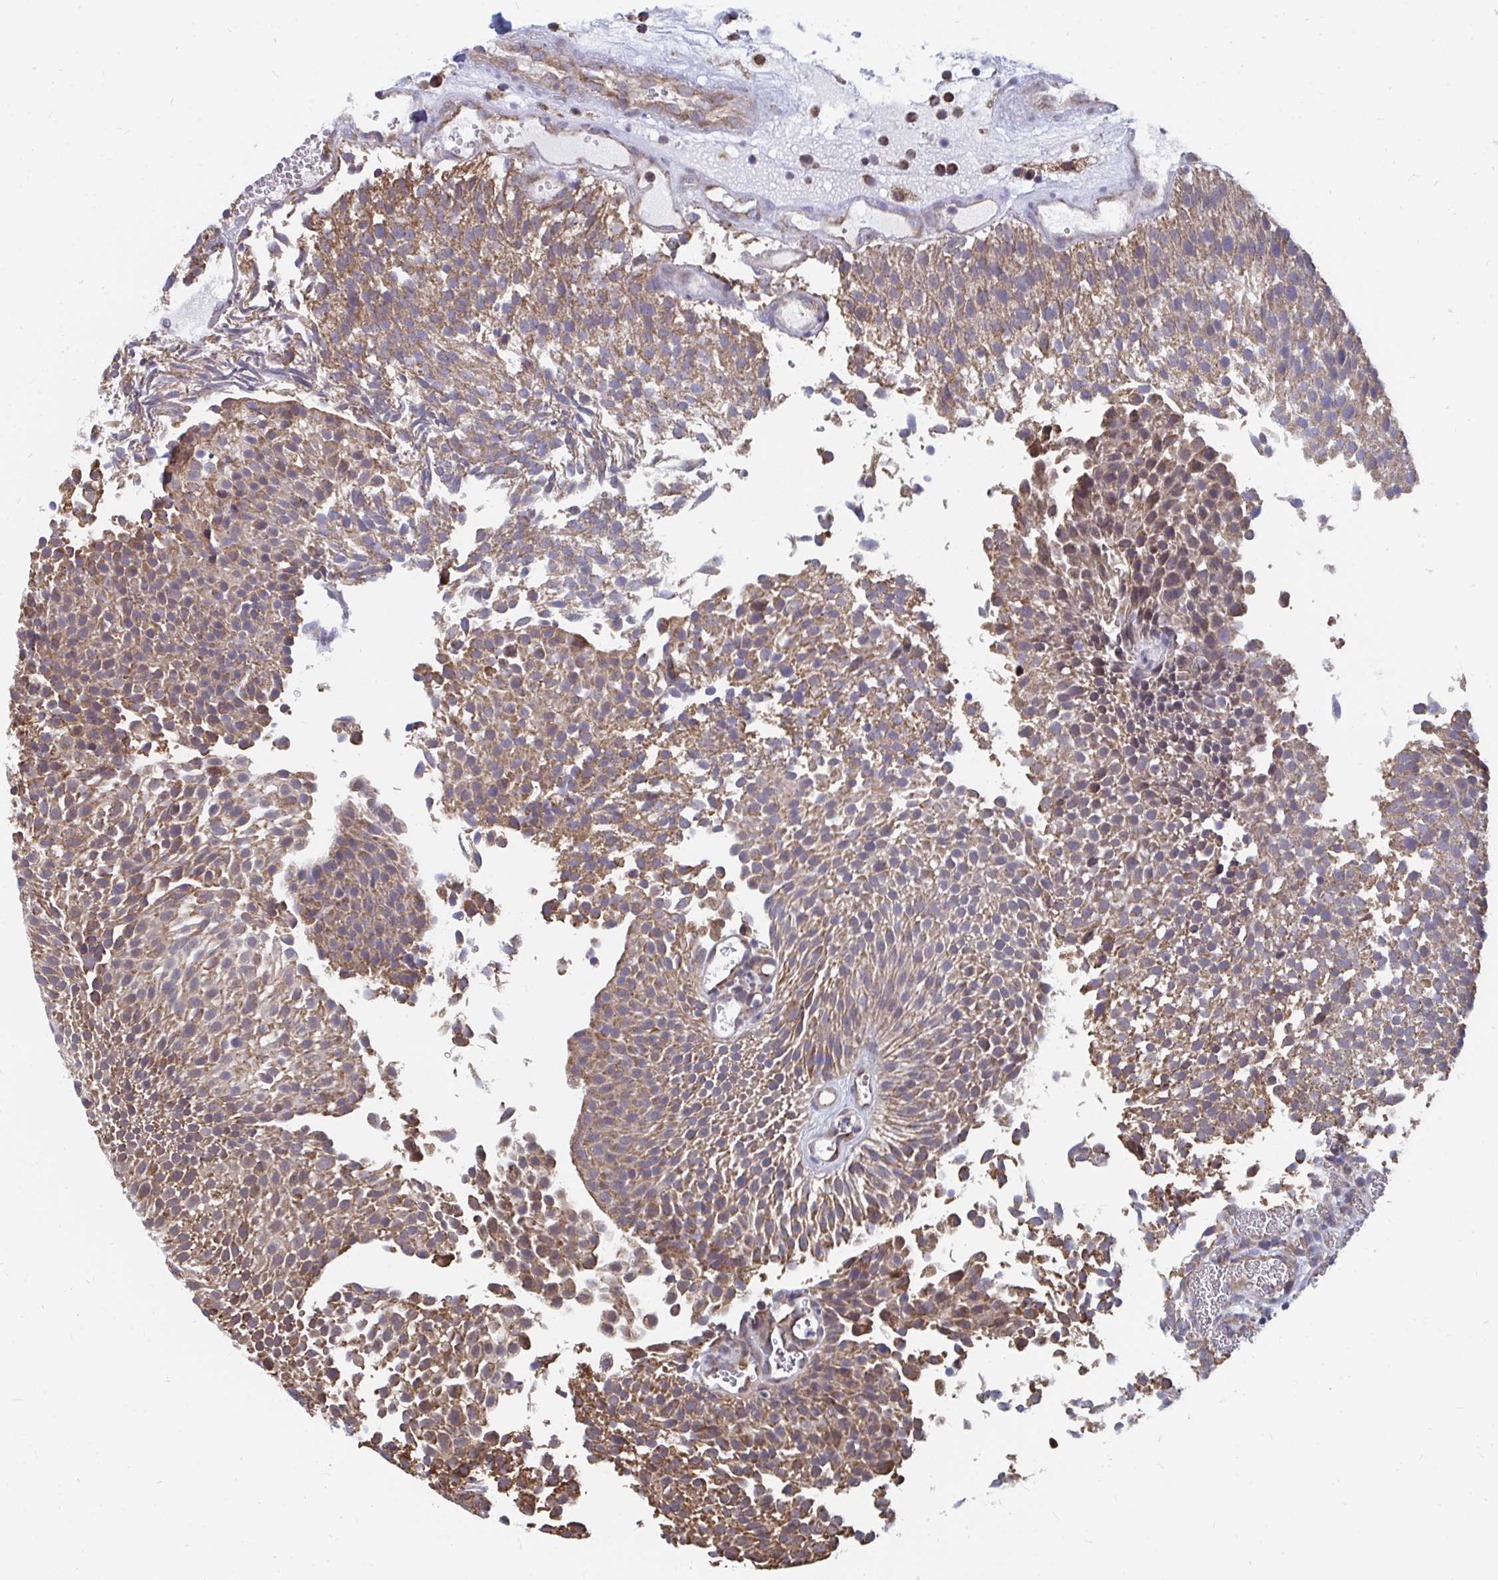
{"staining": {"intensity": "moderate", "quantity": "25%-75%", "location": "cytoplasmic/membranous"}, "tissue": "urothelial cancer", "cell_type": "Tumor cells", "image_type": "cancer", "snomed": [{"axis": "morphology", "description": "Urothelial carcinoma, Low grade"}, {"axis": "topography", "description": "Urinary bladder"}], "caption": "Urothelial cancer was stained to show a protein in brown. There is medium levels of moderate cytoplasmic/membranous positivity in approximately 25%-75% of tumor cells. The staining was performed using DAB to visualize the protein expression in brown, while the nuclei were stained in blue with hematoxylin (Magnification: 20x).", "gene": "ELAVL1", "patient": {"sex": "female", "age": 79}}